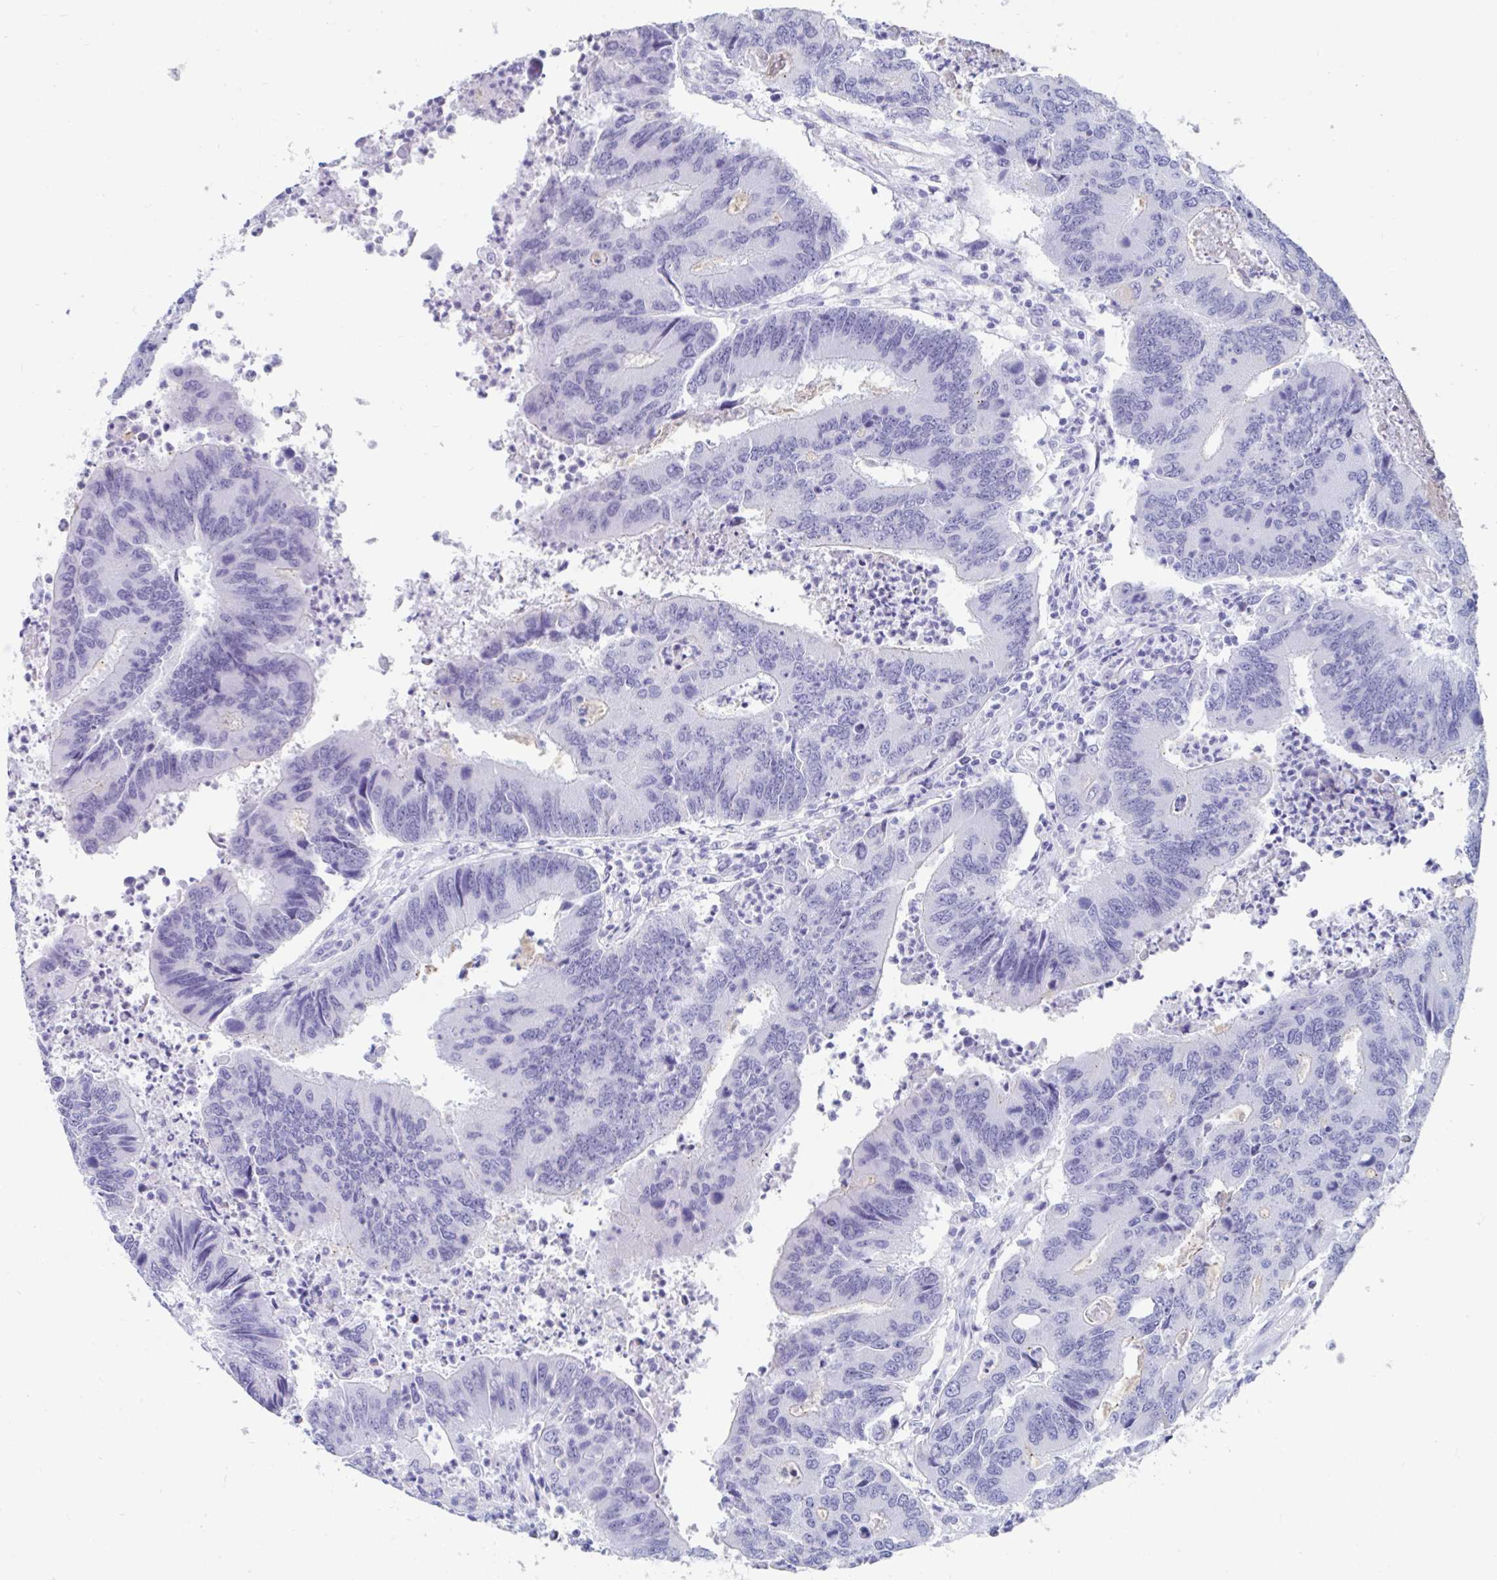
{"staining": {"intensity": "negative", "quantity": "none", "location": "none"}, "tissue": "colorectal cancer", "cell_type": "Tumor cells", "image_type": "cancer", "snomed": [{"axis": "morphology", "description": "Adenocarcinoma, NOS"}, {"axis": "topography", "description": "Colon"}], "caption": "A photomicrograph of colorectal adenocarcinoma stained for a protein shows no brown staining in tumor cells. (DAB (3,3'-diaminobenzidine) immunohistochemistry visualized using brightfield microscopy, high magnification).", "gene": "GKN2", "patient": {"sex": "female", "age": 67}}